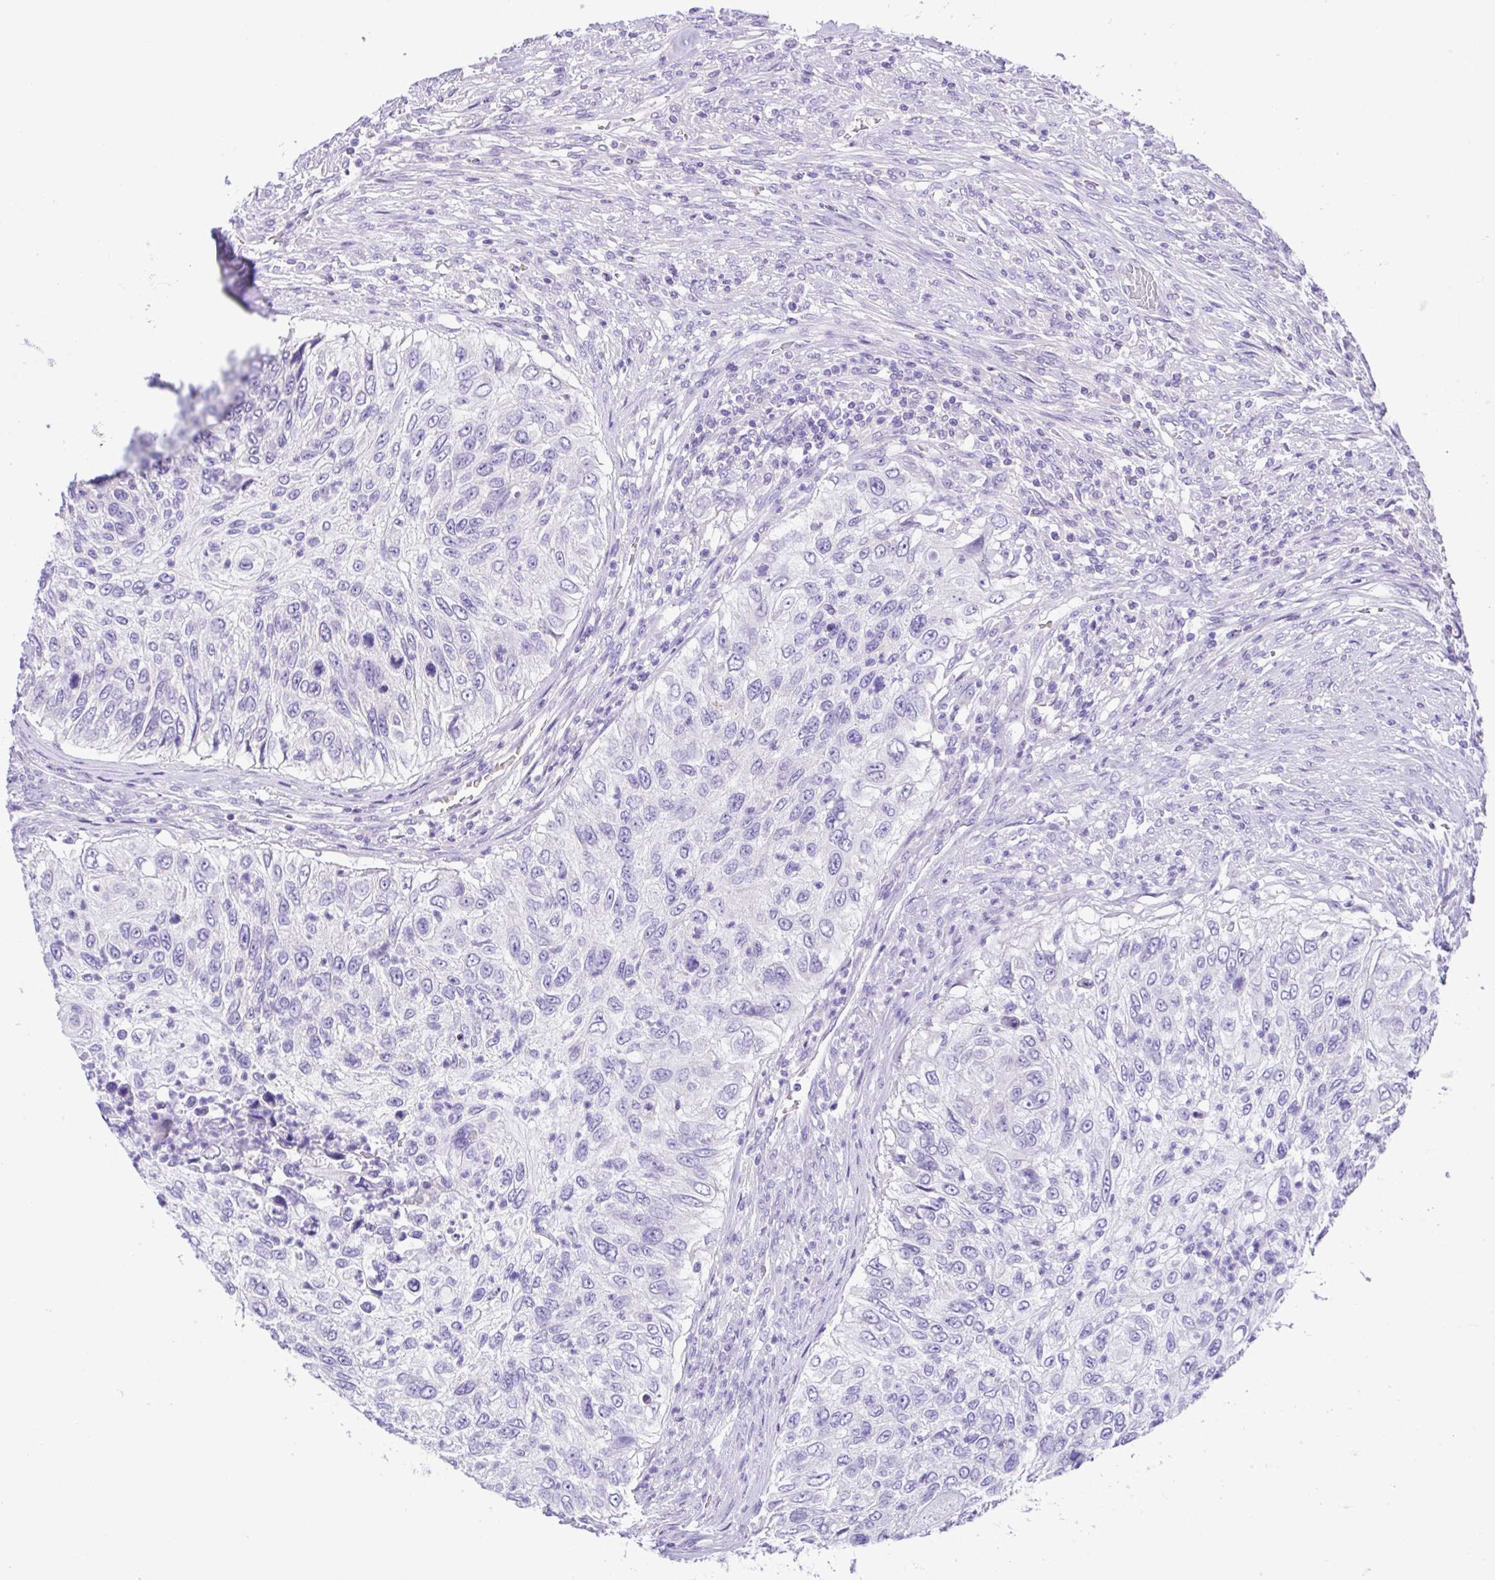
{"staining": {"intensity": "negative", "quantity": "none", "location": "none"}, "tissue": "urothelial cancer", "cell_type": "Tumor cells", "image_type": "cancer", "snomed": [{"axis": "morphology", "description": "Urothelial carcinoma, High grade"}, {"axis": "topography", "description": "Urinary bladder"}], "caption": "This is an IHC micrograph of human urothelial cancer. There is no positivity in tumor cells.", "gene": "CD72", "patient": {"sex": "female", "age": 60}}